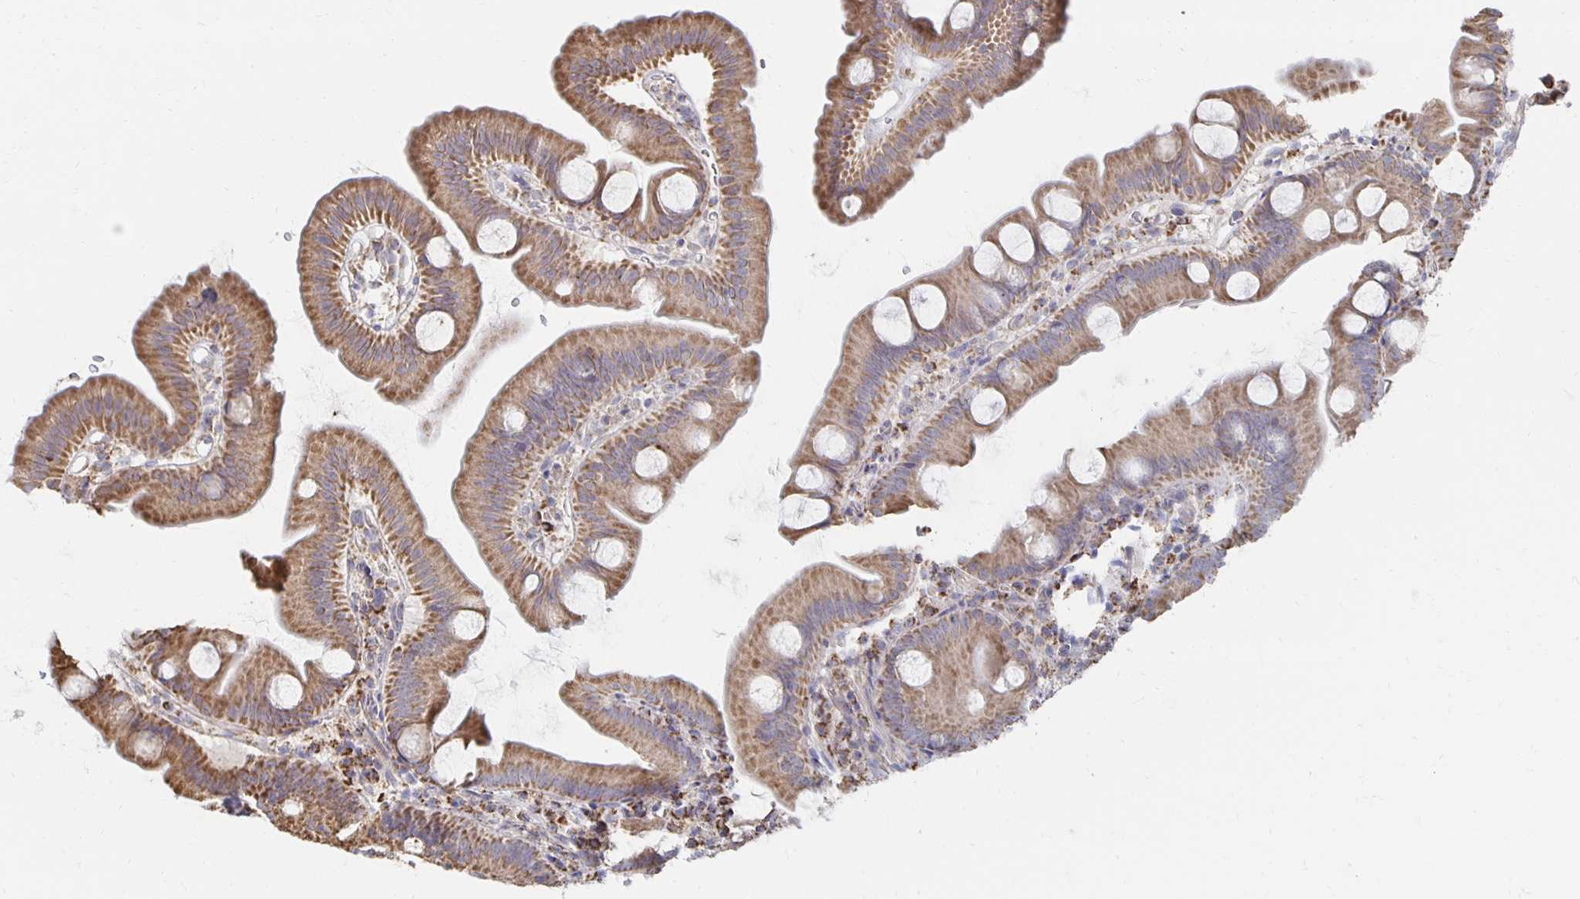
{"staining": {"intensity": "moderate", "quantity": ">75%", "location": "cytoplasmic/membranous"}, "tissue": "small intestine", "cell_type": "Glandular cells", "image_type": "normal", "snomed": [{"axis": "morphology", "description": "Normal tissue, NOS"}, {"axis": "topography", "description": "Small intestine"}], "caption": "IHC staining of unremarkable small intestine, which exhibits medium levels of moderate cytoplasmic/membranous expression in about >75% of glandular cells indicating moderate cytoplasmic/membranous protein staining. The staining was performed using DAB (3,3'-diaminobenzidine) (brown) for protein detection and nuclei were counterstained in hematoxylin (blue).", "gene": "NKX2", "patient": {"sex": "female", "age": 68}}